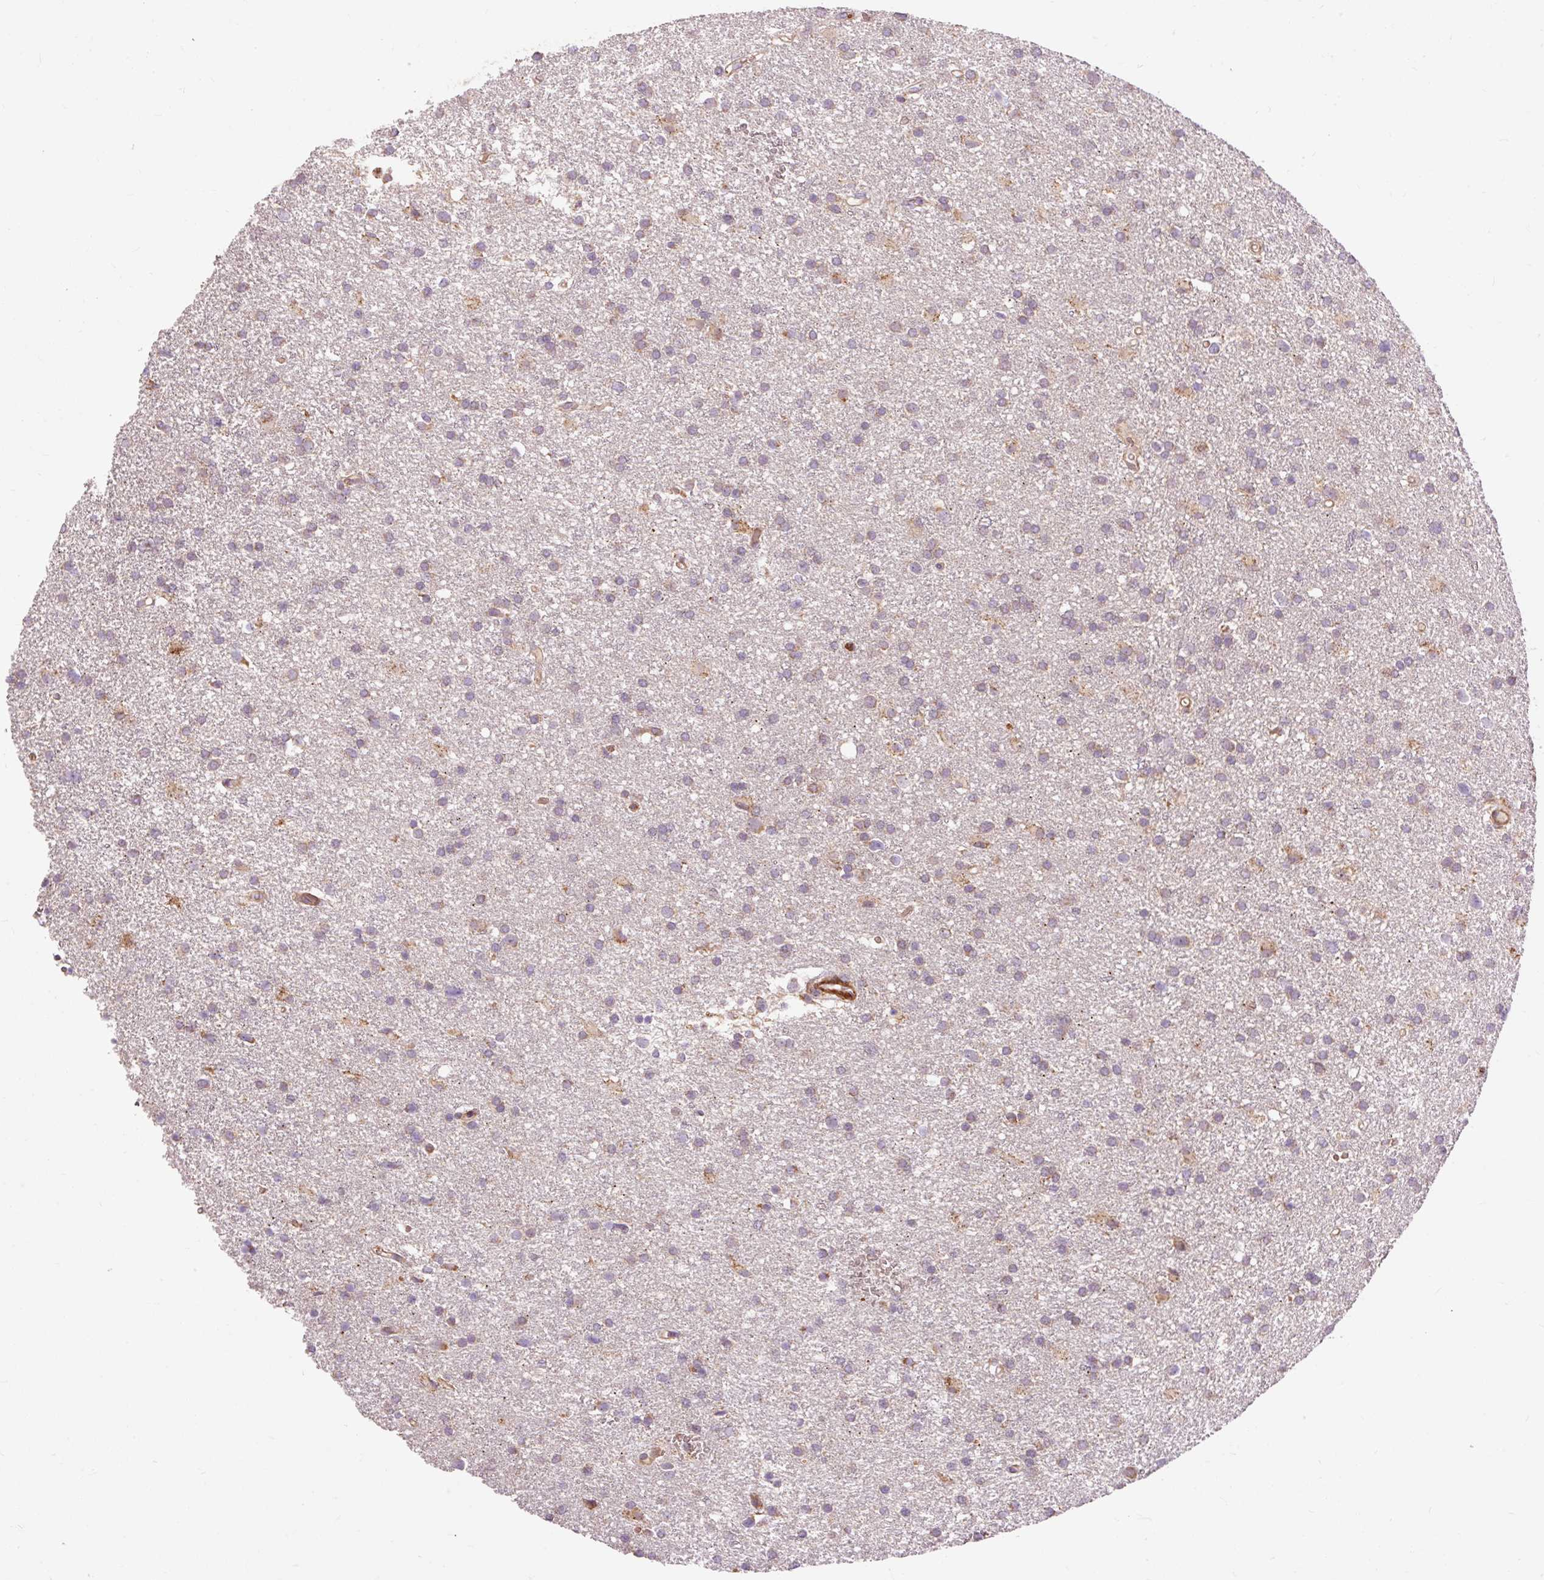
{"staining": {"intensity": "negative", "quantity": "none", "location": "none"}, "tissue": "glioma", "cell_type": "Tumor cells", "image_type": "cancer", "snomed": [{"axis": "morphology", "description": "Glioma, malignant, Low grade"}, {"axis": "topography", "description": "Brain"}], "caption": "An immunohistochemistry photomicrograph of malignant glioma (low-grade) is shown. There is no staining in tumor cells of malignant glioma (low-grade).", "gene": "RIPOR3", "patient": {"sex": "female", "age": 32}}